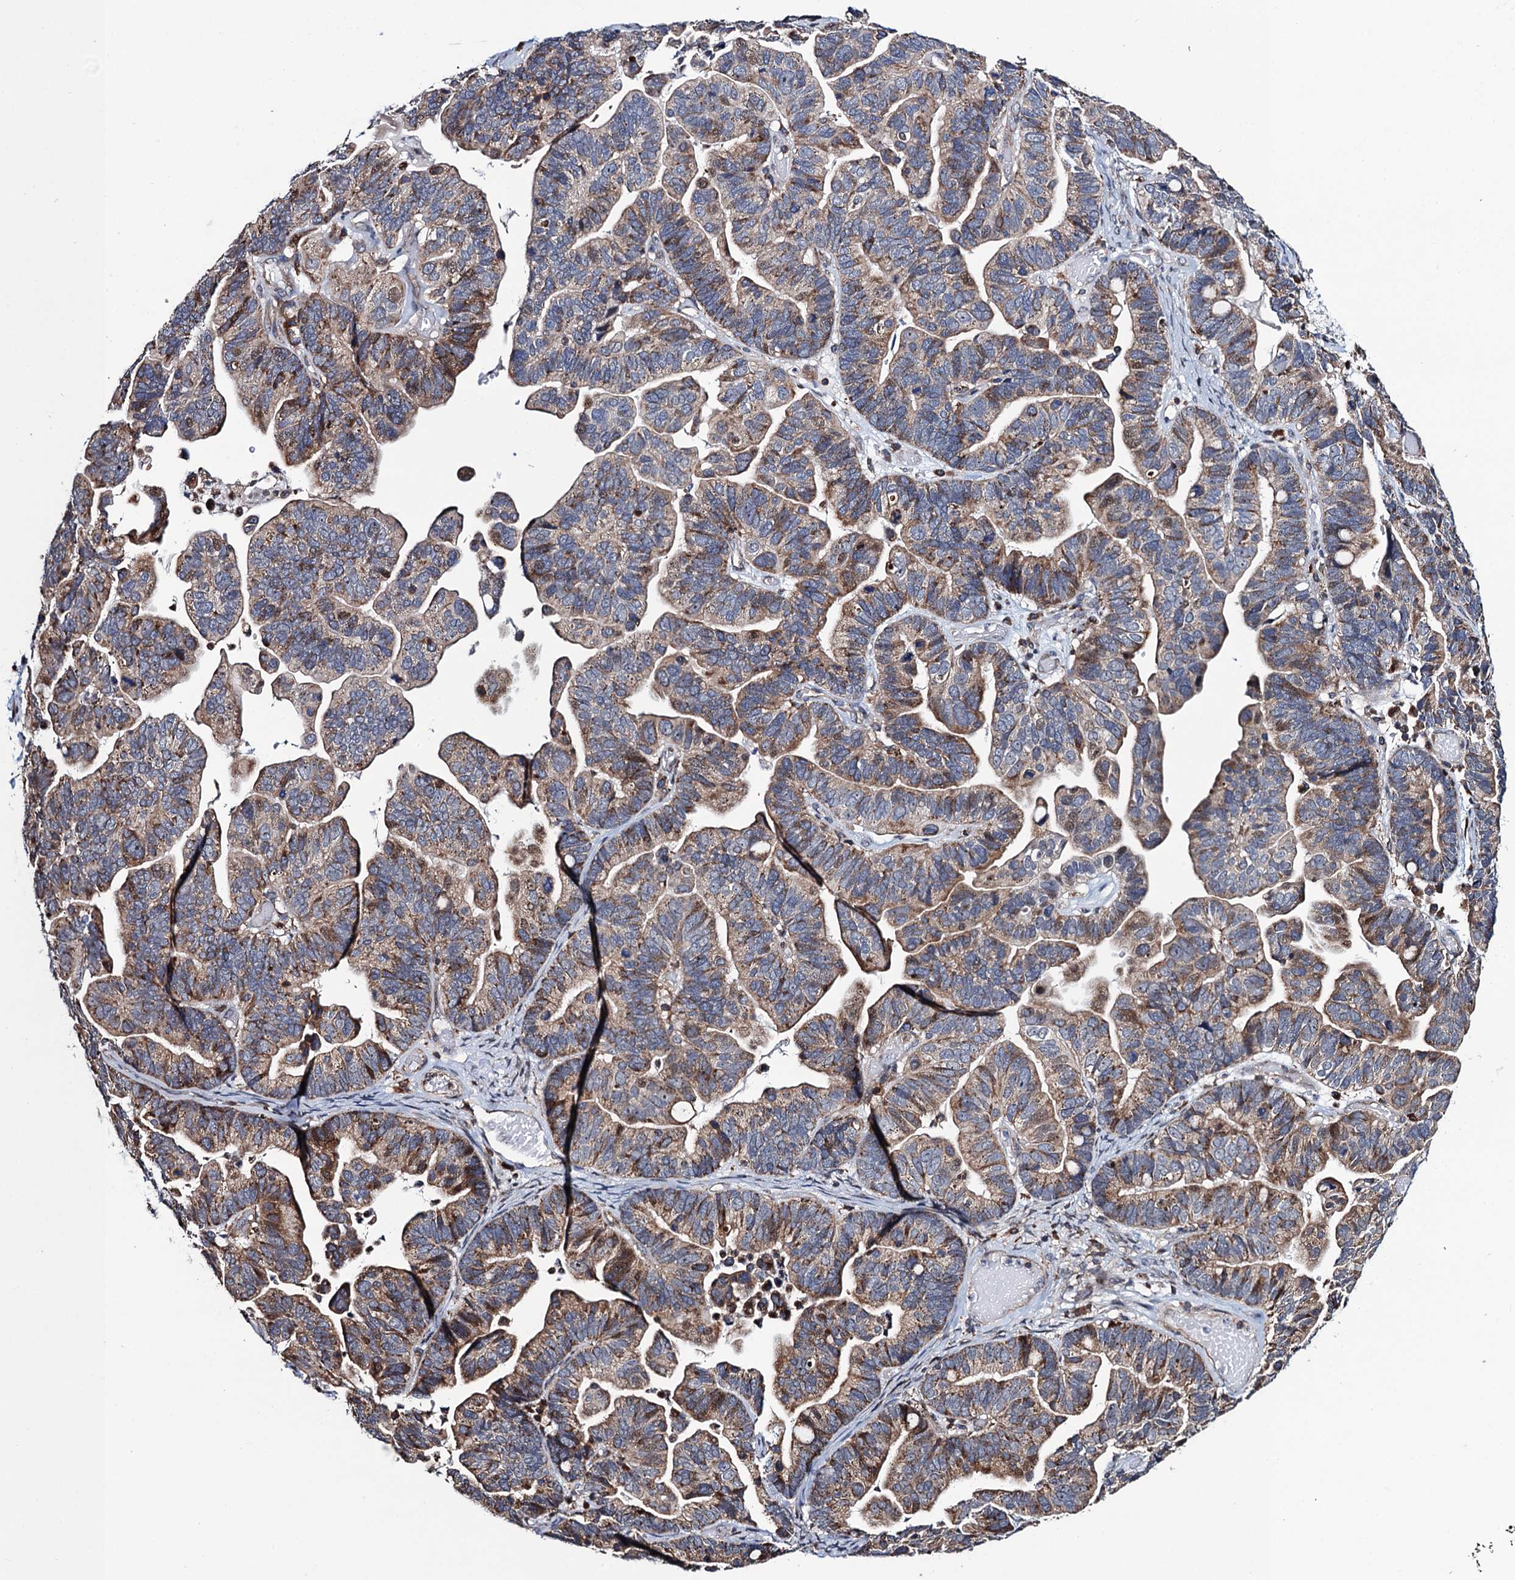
{"staining": {"intensity": "moderate", "quantity": "25%-75%", "location": "cytoplasmic/membranous"}, "tissue": "ovarian cancer", "cell_type": "Tumor cells", "image_type": "cancer", "snomed": [{"axis": "morphology", "description": "Cystadenocarcinoma, serous, NOS"}, {"axis": "topography", "description": "Ovary"}], "caption": "An immunohistochemistry (IHC) histopathology image of tumor tissue is shown. Protein staining in brown labels moderate cytoplasmic/membranous positivity in ovarian cancer (serous cystadenocarcinoma) within tumor cells.", "gene": "CCDC102A", "patient": {"sex": "female", "age": 56}}